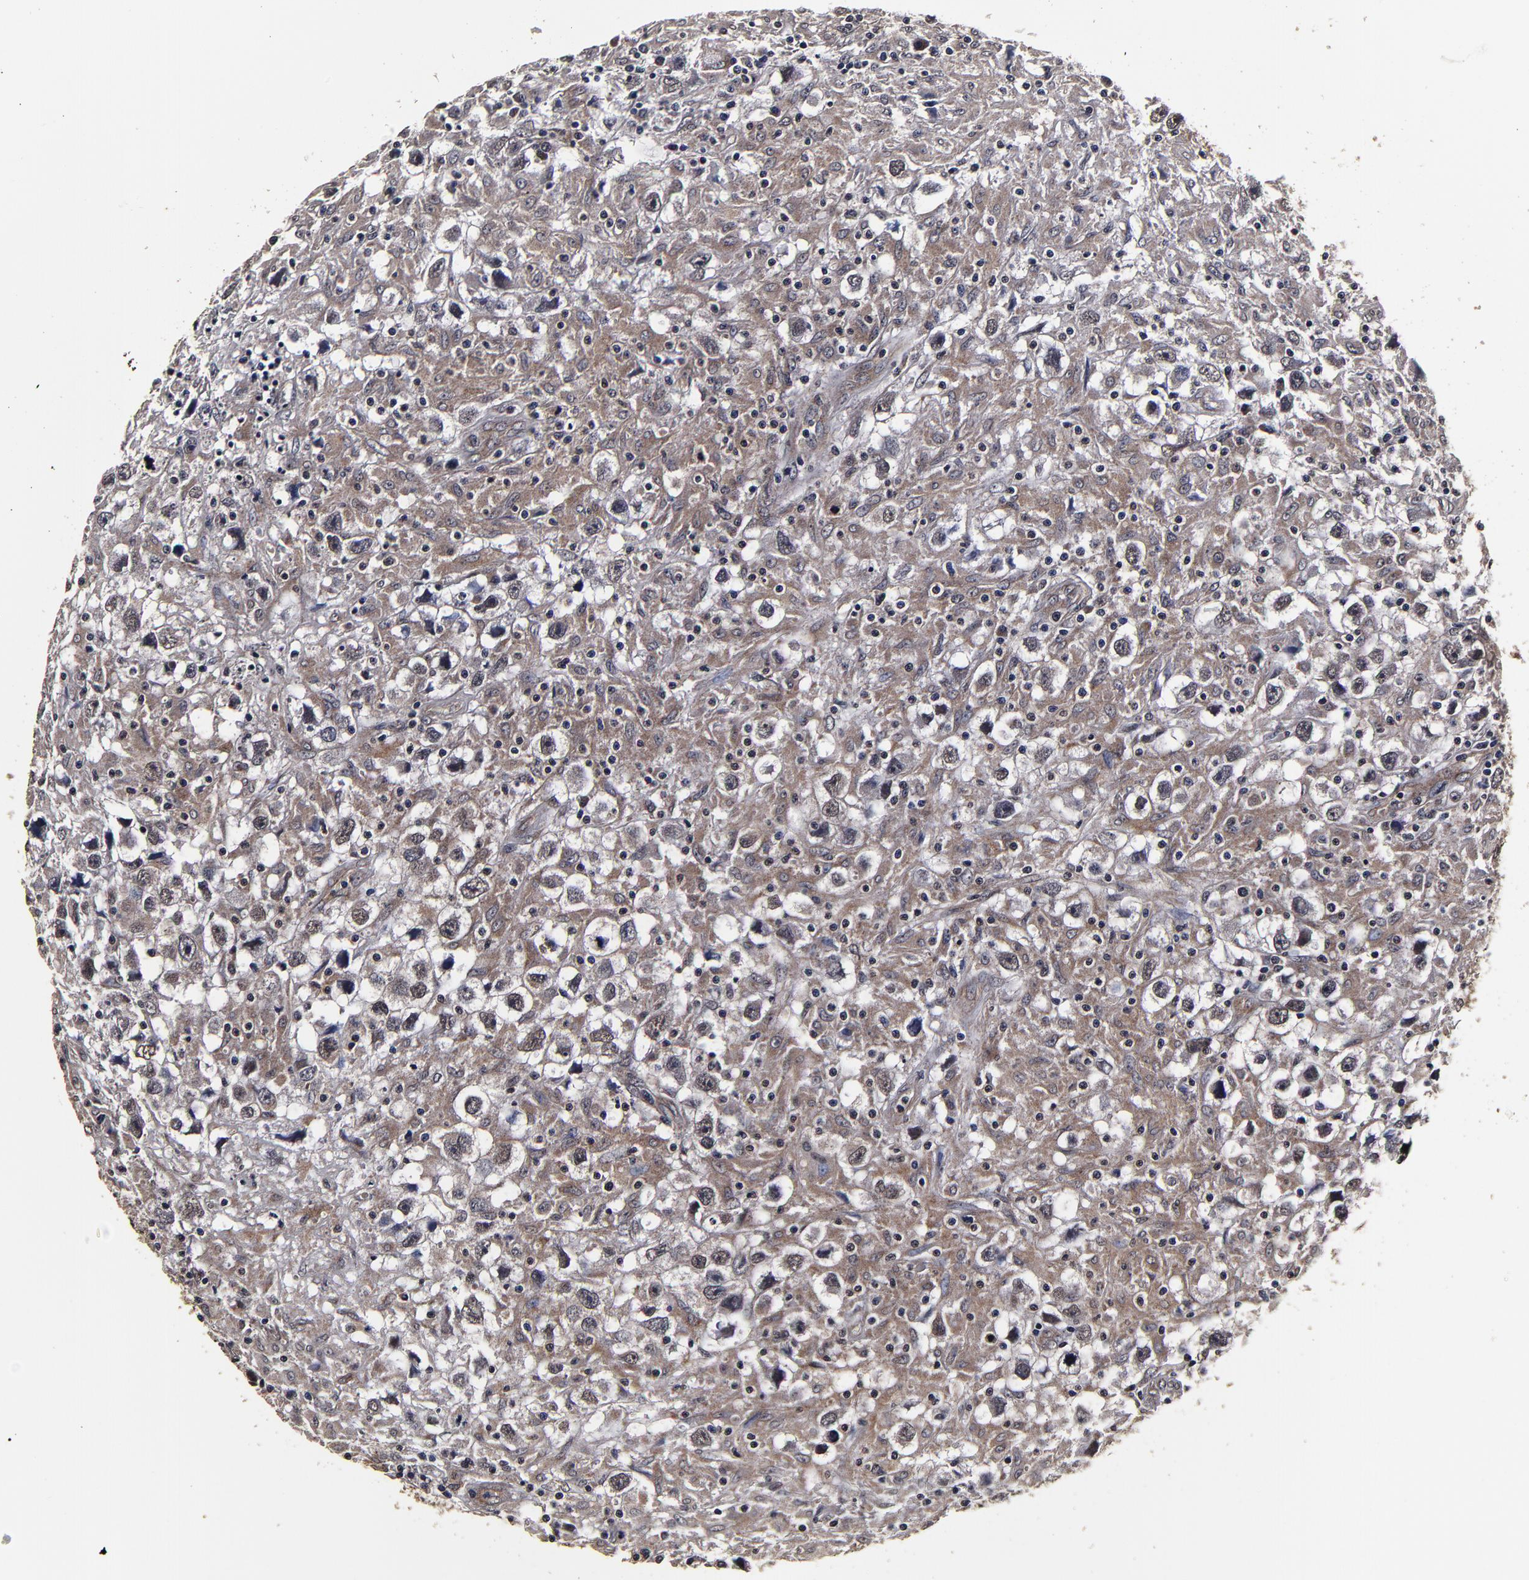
{"staining": {"intensity": "moderate", "quantity": ">75%", "location": "cytoplasmic/membranous"}, "tissue": "testis cancer", "cell_type": "Tumor cells", "image_type": "cancer", "snomed": [{"axis": "morphology", "description": "Seminoma, NOS"}, {"axis": "topography", "description": "Testis"}], "caption": "Seminoma (testis) tissue demonstrates moderate cytoplasmic/membranous positivity in about >75% of tumor cells, visualized by immunohistochemistry.", "gene": "MMP15", "patient": {"sex": "male", "age": 34}}